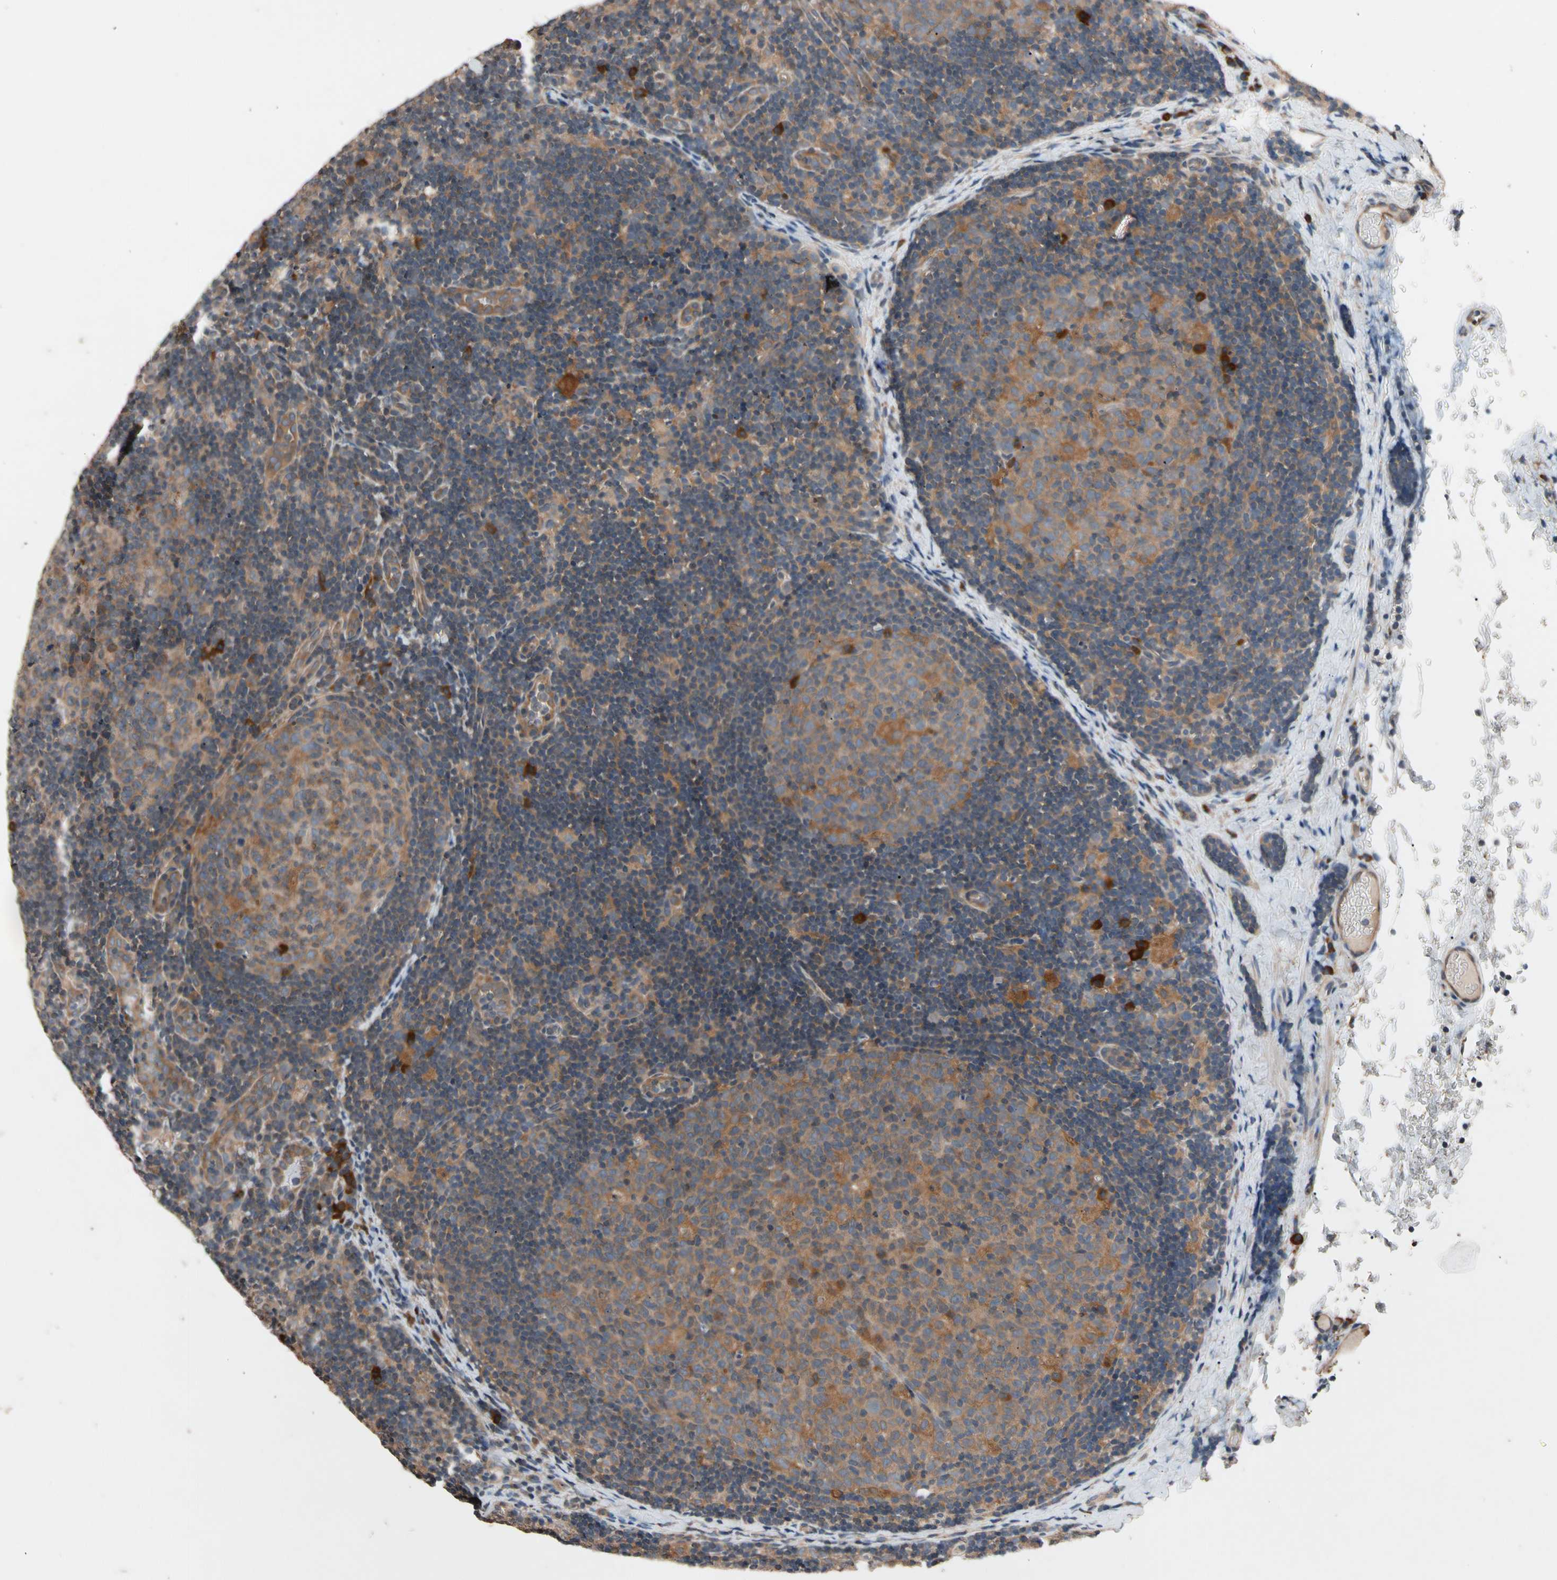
{"staining": {"intensity": "moderate", "quantity": ">75%", "location": "cytoplasmic/membranous"}, "tissue": "lymph node", "cell_type": "Germinal center cells", "image_type": "normal", "snomed": [{"axis": "morphology", "description": "Normal tissue, NOS"}, {"axis": "topography", "description": "Lymph node"}], "caption": "Immunohistochemistry of normal lymph node shows medium levels of moderate cytoplasmic/membranous staining in approximately >75% of germinal center cells.", "gene": "PRDX4", "patient": {"sex": "female", "age": 14}}